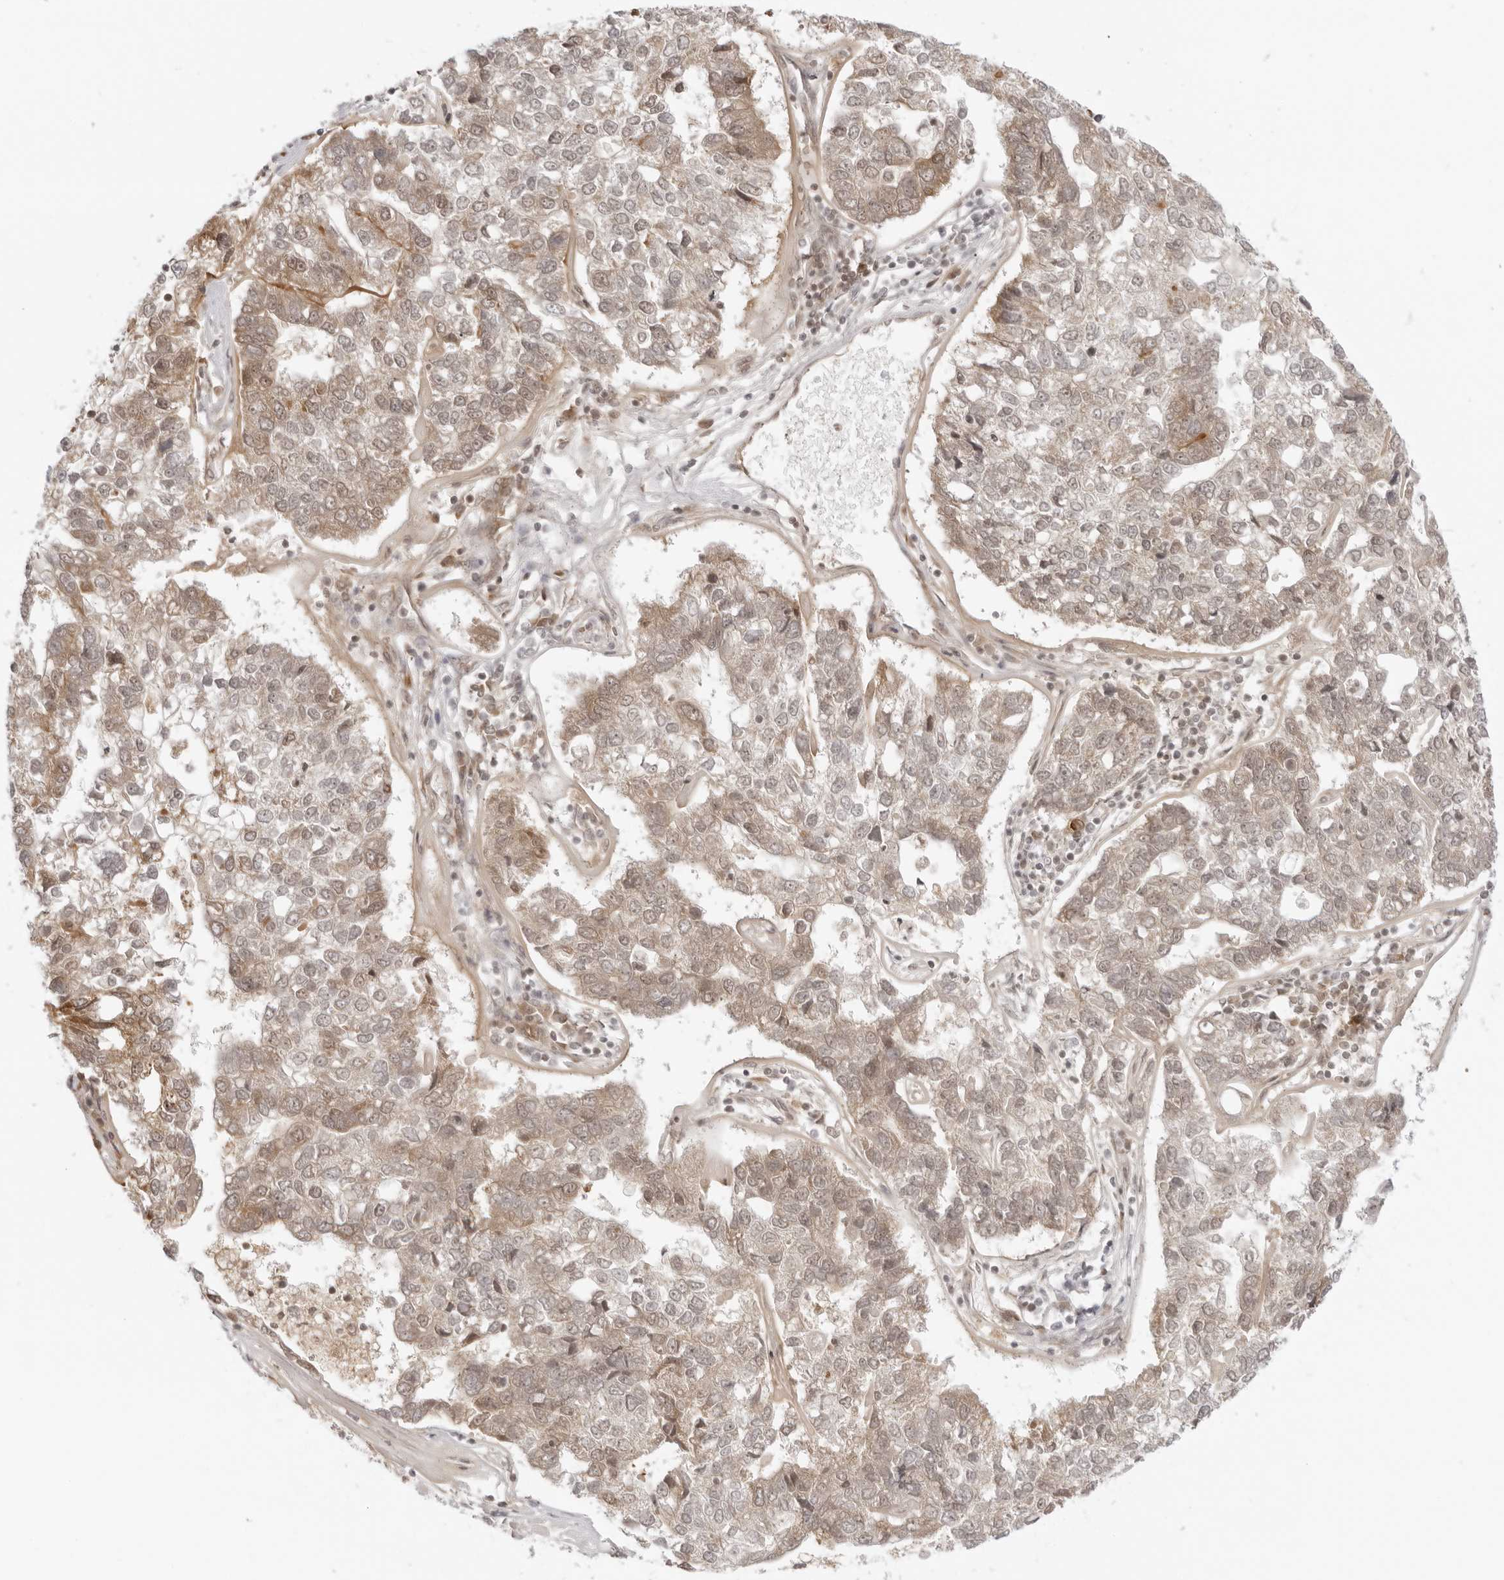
{"staining": {"intensity": "weak", "quantity": "25%-75%", "location": "cytoplasmic/membranous"}, "tissue": "pancreatic cancer", "cell_type": "Tumor cells", "image_type": "cancer", "snomed": [{"axis": "morphology", "description": "Adenocarcinoma, NOS"}, {"axis": "topography", "description": "Pancreas"}], "caption": "Immunohistochemistry (IHC) (DAB (3,3'-diaminobenzidine)) staining of adenocarcinoma (pancreatic) shows weak cytoplasmic/membranous protein staining in about 25%-75% of tumor cells. Using DAB (brown) and hematoxylin (blue) stains, captured at high magnification using brightfield microscopy.", "gene": "PRRC2C", "patient": {"sex": "female", "age": 61}}